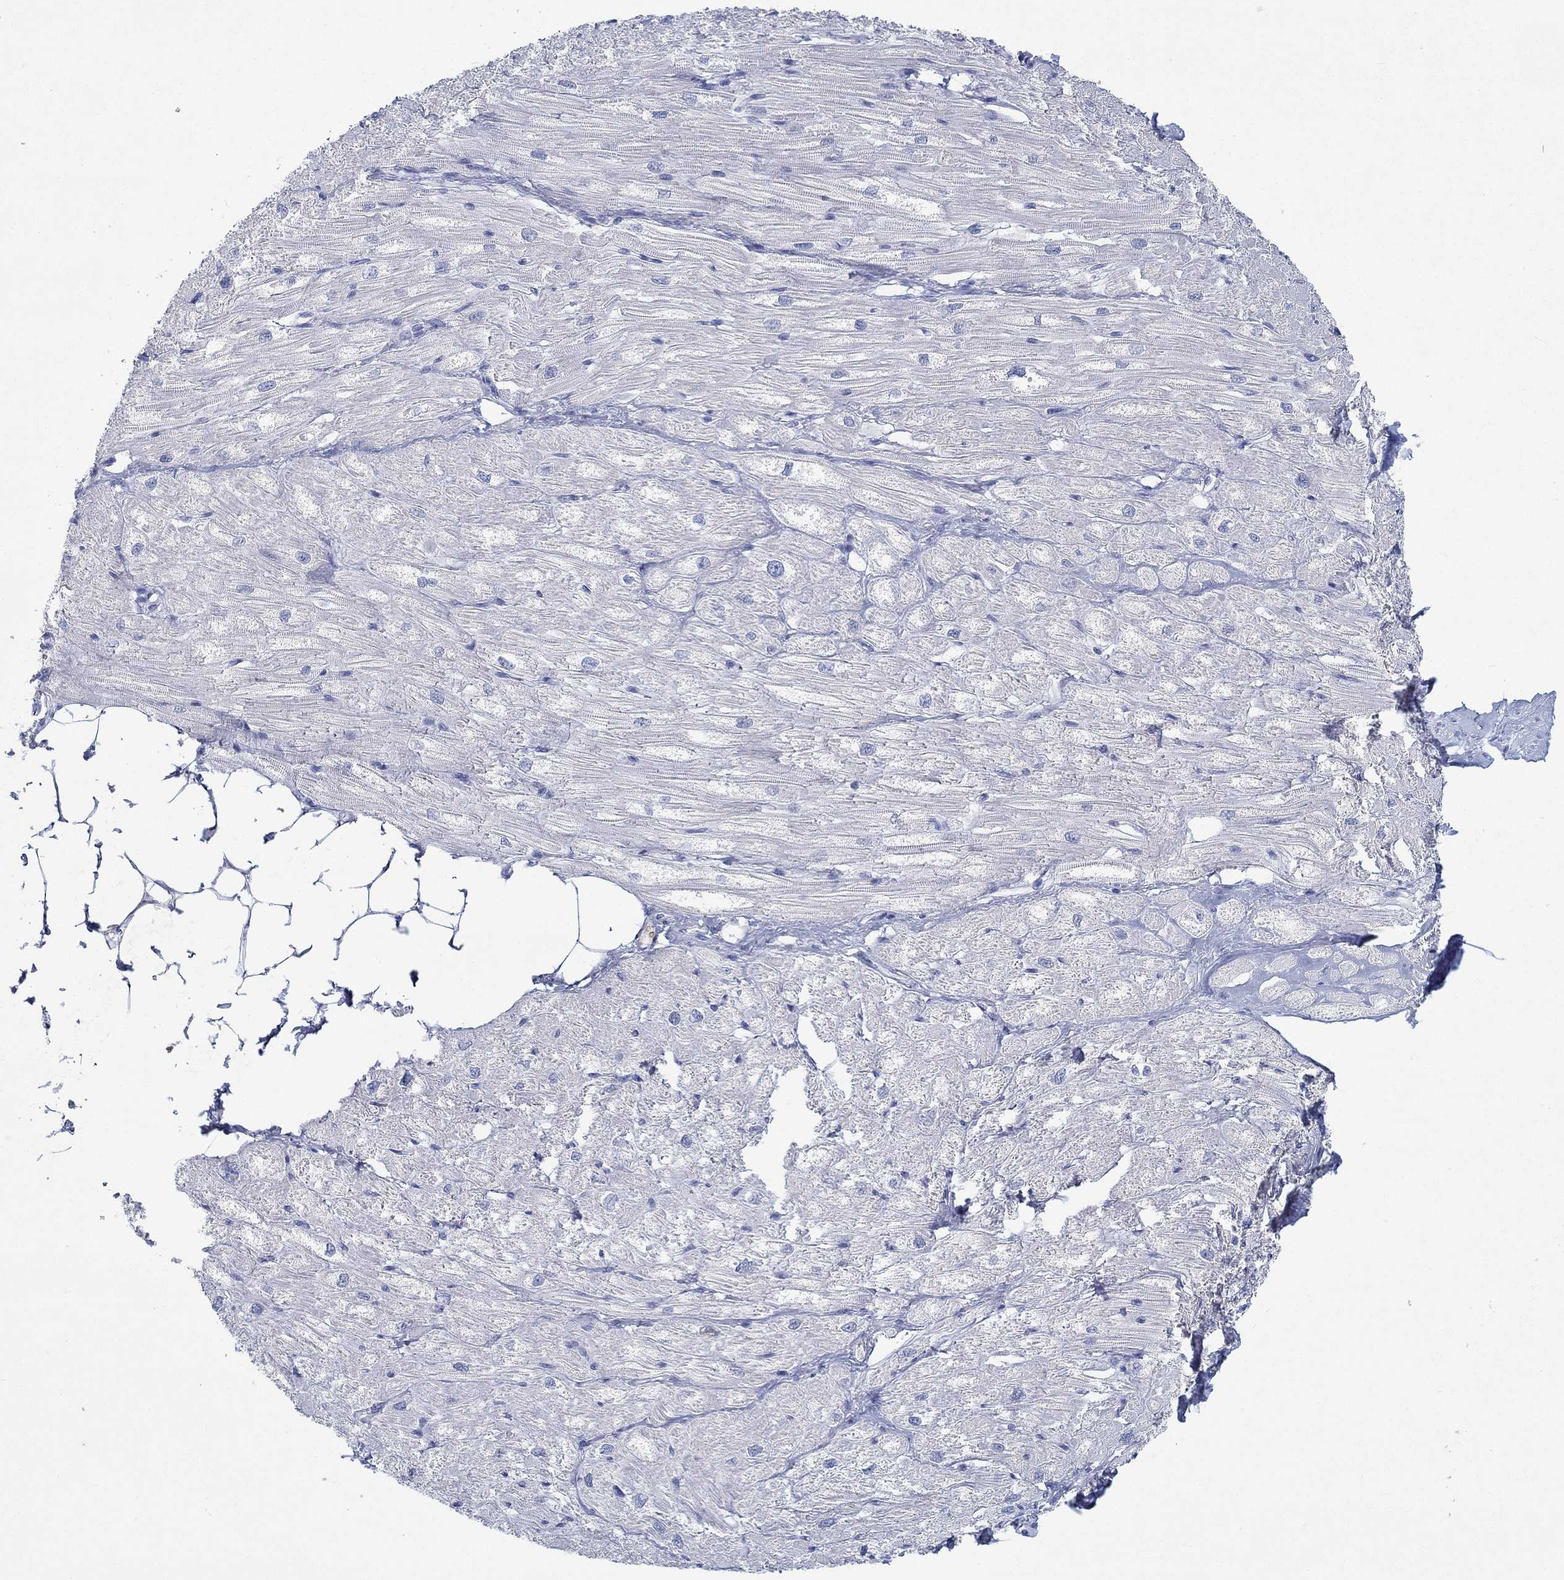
{"staining": {"intensity": "negative", "quantity": "none", "location": "none"}, "tissue": "heart muscle", "cell_type": "Cardiomyocytes", "image_type": "normal", "snomed": [{"axis": "morphology", "description": "Normal tissue, NOS"}, {"axis": "topography", "description": "Heart"}], "caption": "High power microscopy image of an immunohistochemistry micrograph of unremarkable heart muscle, revealing no significant expression in cardiomyocytes.", "gene": "PAX9", "patient": {"sex": "male", "age": 57}}